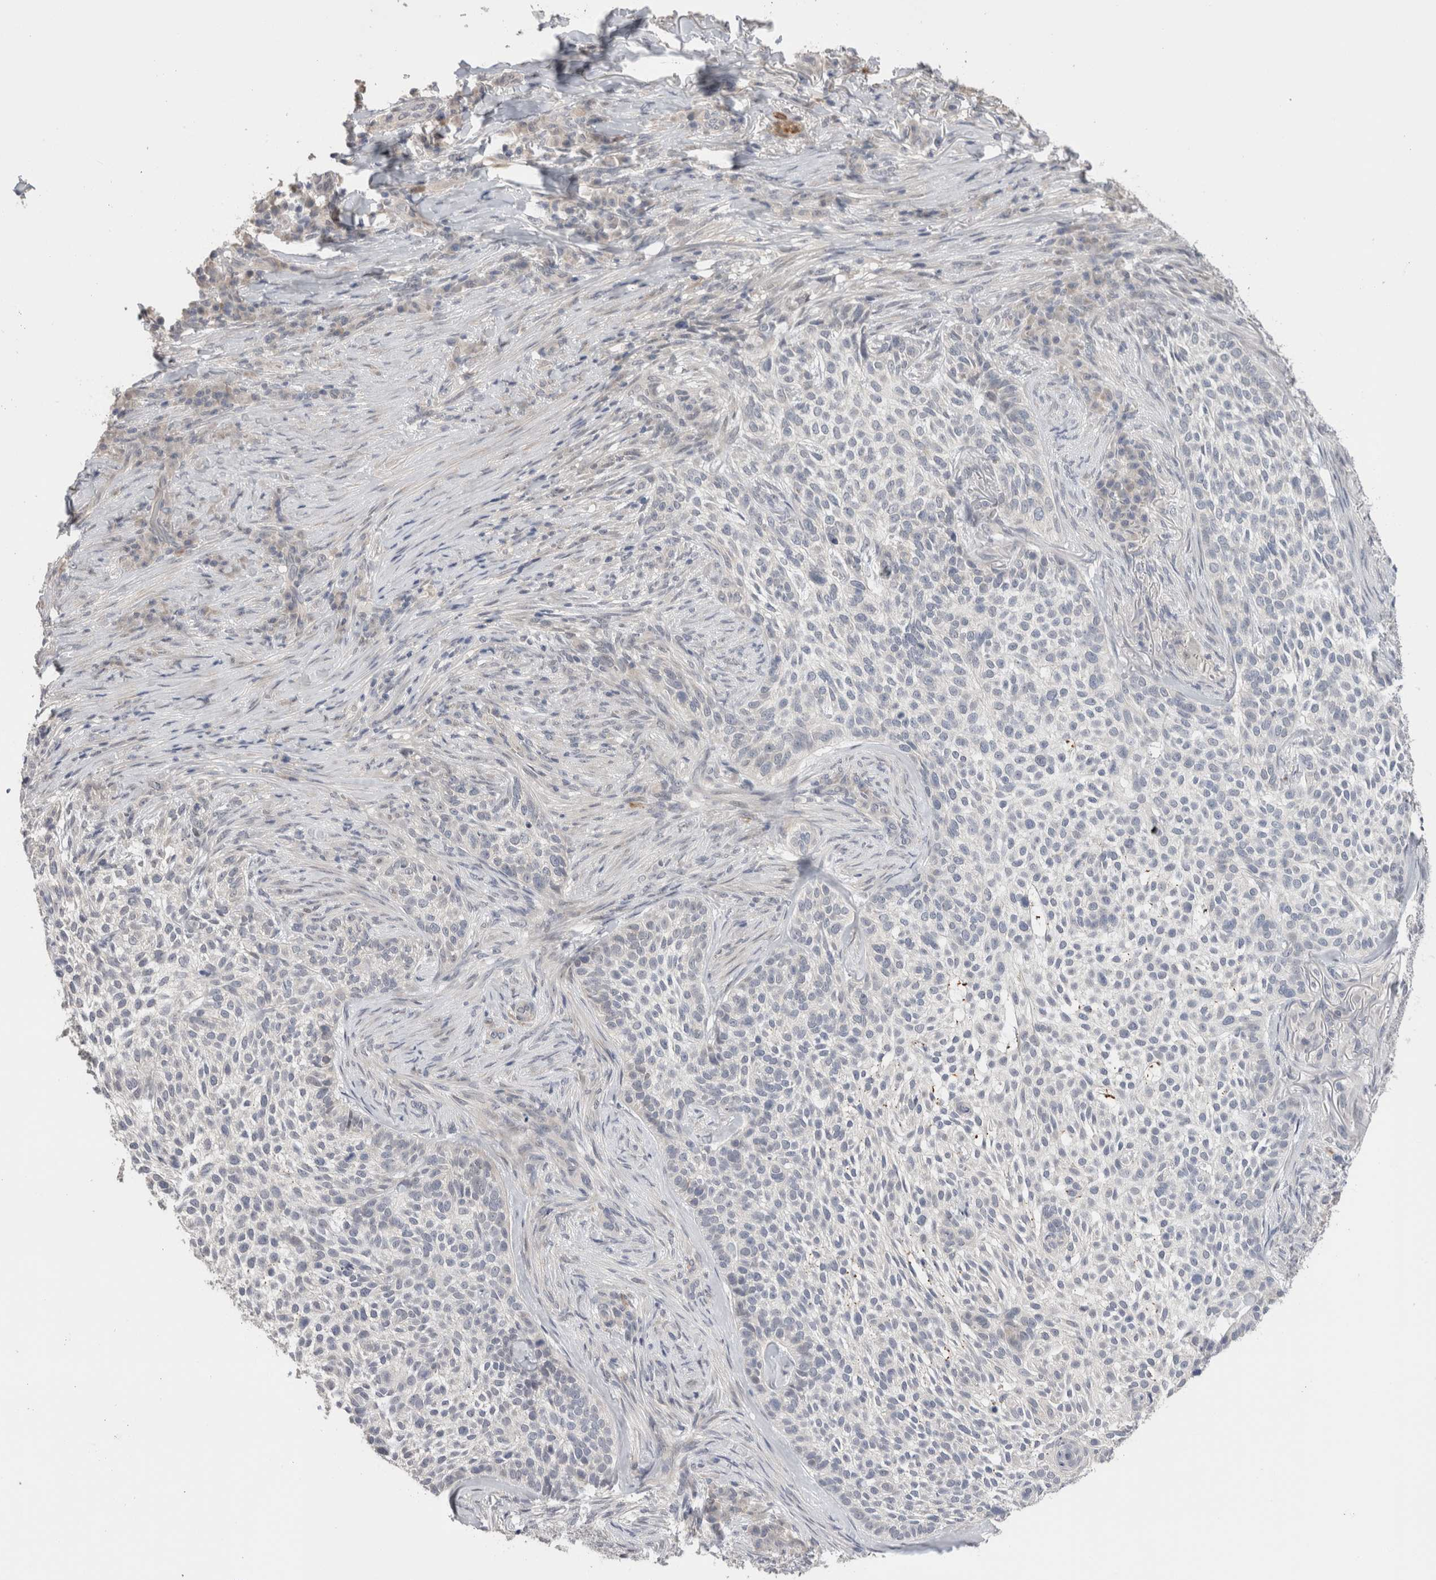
{"staining": {"intensity": "negative", "quantity": "none", "location": "none"}, "tissue": "skin cancer", "cell_type": "Tumor cells", "image_type": "cancer", "snomed": [{"axis": "morphology", "description": "Basal cell carcinoma"}, {"axis": "topography", "description": "Skin"}], "caption": "Basal cell carcinoma (skin) was stained to show a protein in brown. There is no significant expression in tumor cells. (Stains: DAB immunohistochemistry with hematoxylin counter stain, Microscopy: brightfield microscopy at high magnification).", "gene": "CRYBG1", "patient": {"sex": "female", "age": 64}}